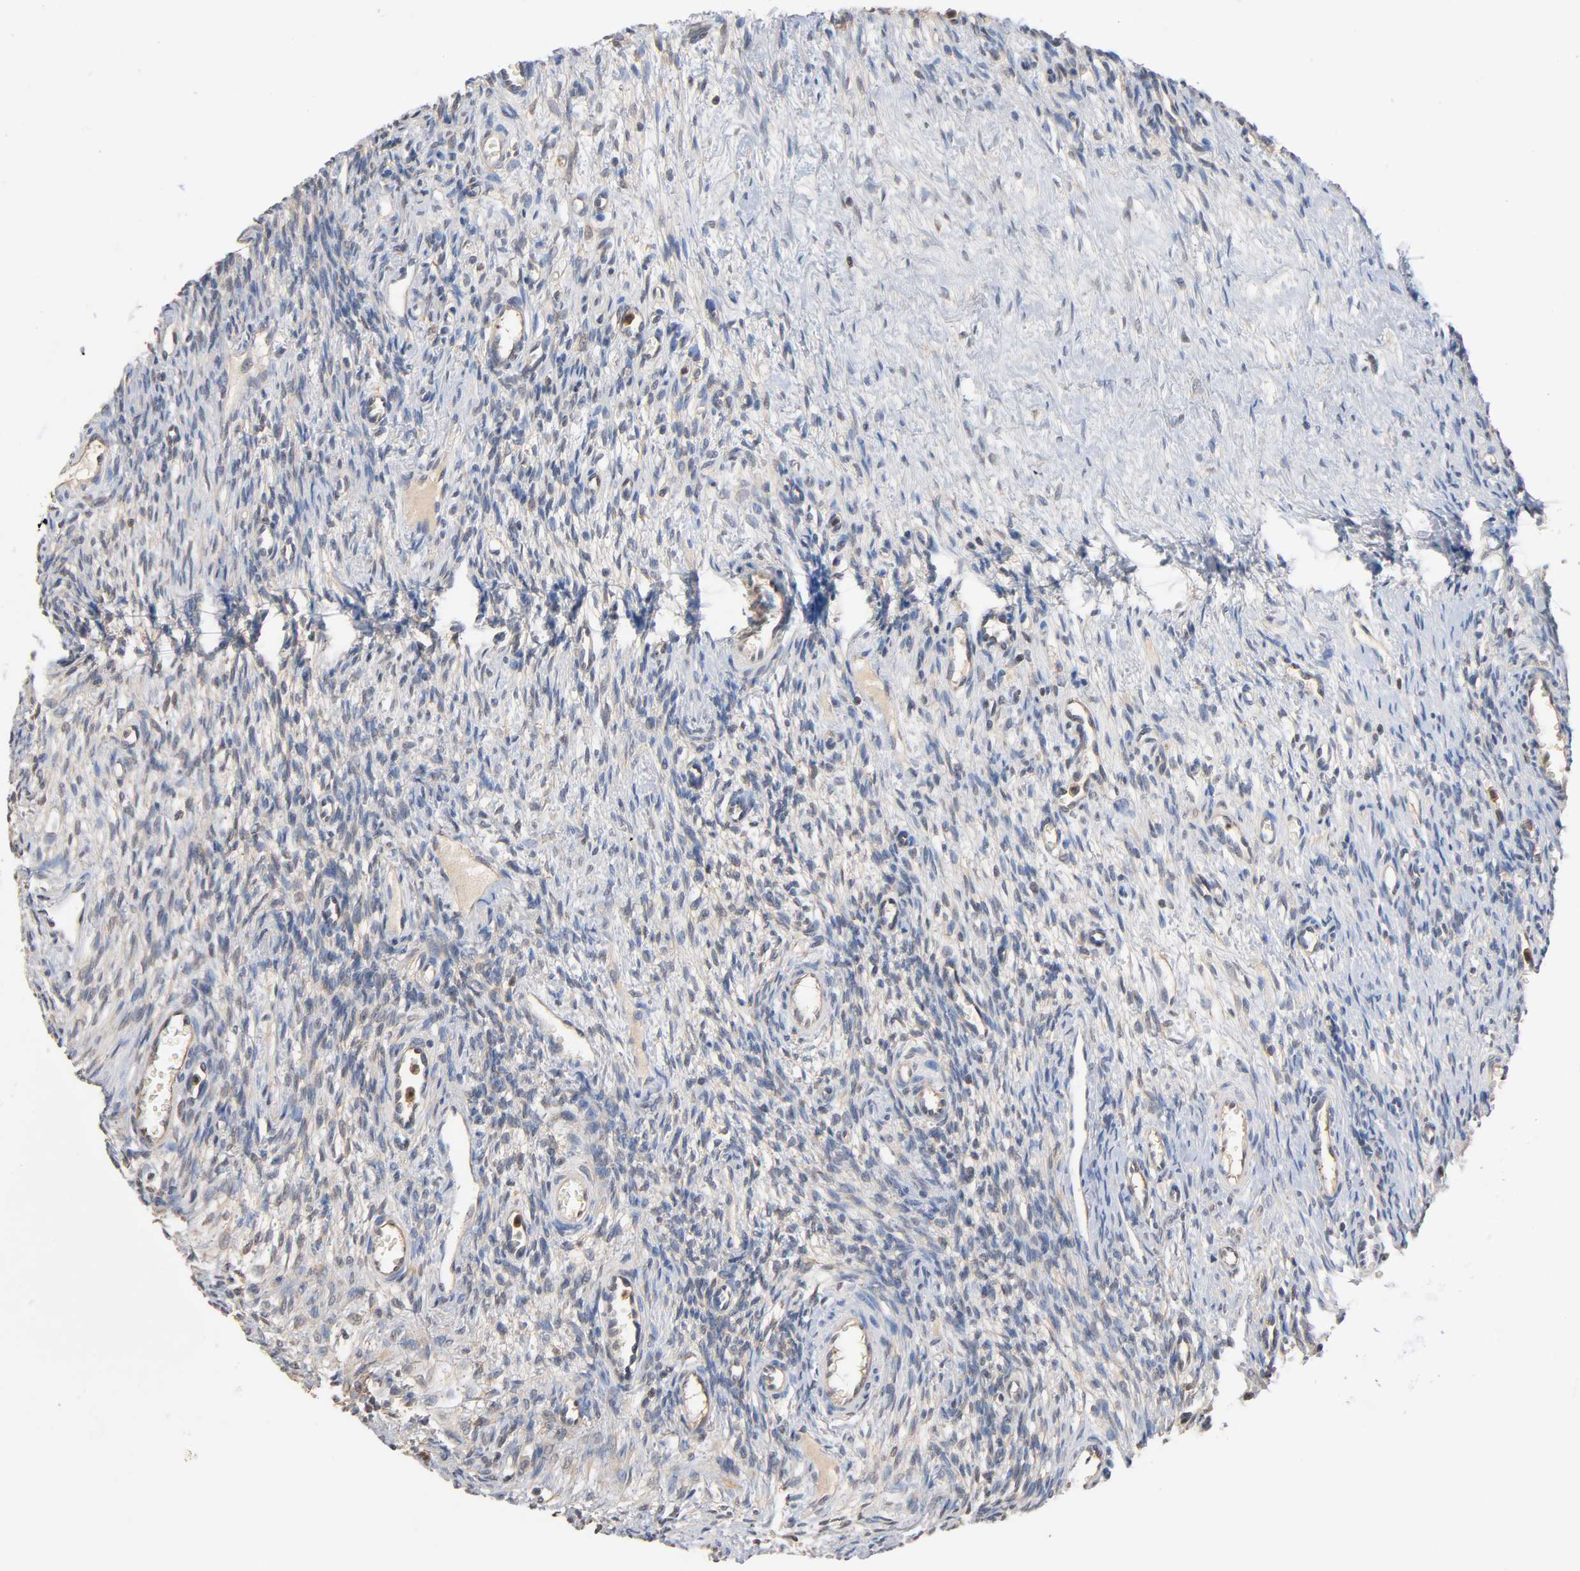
{"staining": {"intensity": "weak", "quantity": "25%-75%", "location": "cytoplasmic/membranous"}, "tissue": "ovary", "cell_type": "Ovarian stroma cells", "image_type": "normal", "snomed": [{"axis": "morphology", "description": "Normal tissue, NOS"}, {"axis": "topography", "description": "Ovary"}], "caption": "The photomicrograph displays a brown stain indicating the presence of a protein in the cytoplasmic/membranous of ovarian stroma cells in ovary. The protein is stained brown, and the nuclei are stained in blue (DAB (3,3'-diaminobenzidine) IHC with brightfield microscopy, high magnification).", "gene": "ALDOA", "patient": {"sex": "female", "age": 33}}